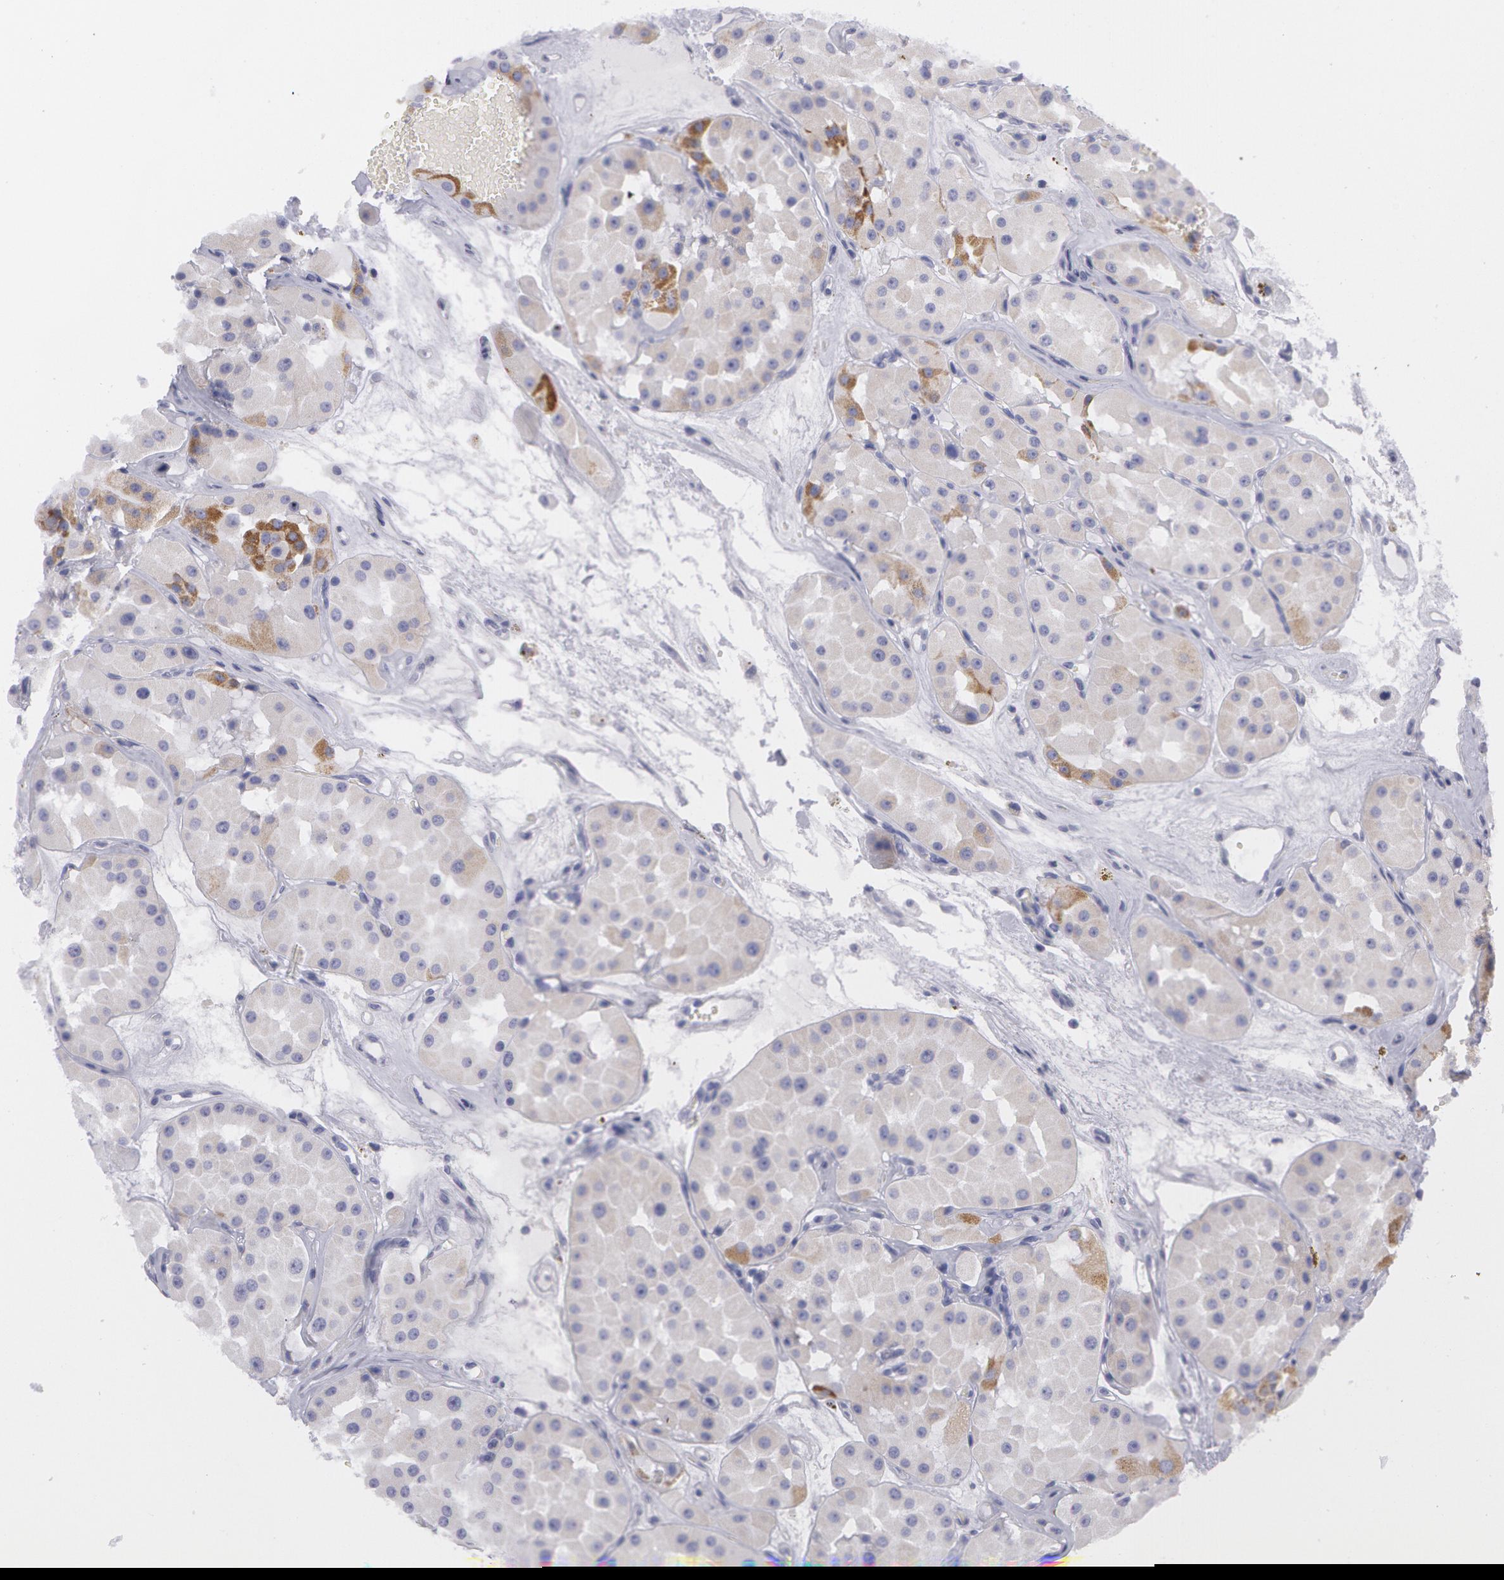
{"staining": {"intensity": "negative", "quantity": "none", "location": "none"}, "tissue": "renal cancer", "cell_type": "Tumor cells", "image_type": "cancer", "snomed": [{"axis": "morphology", "description": "Adenocarcinoma, uncertain malignant potential"}, {"axis": "topography", "description": "Kidney"}], "caption": "Human renal adenocarcinoma,  uncertain malignant potential stained for a protein using immunohistochemistry (IHC) shows no positivity in tumor cells.", "gene": "AMACR", "patient": {"sex": "male", "age": 63}}